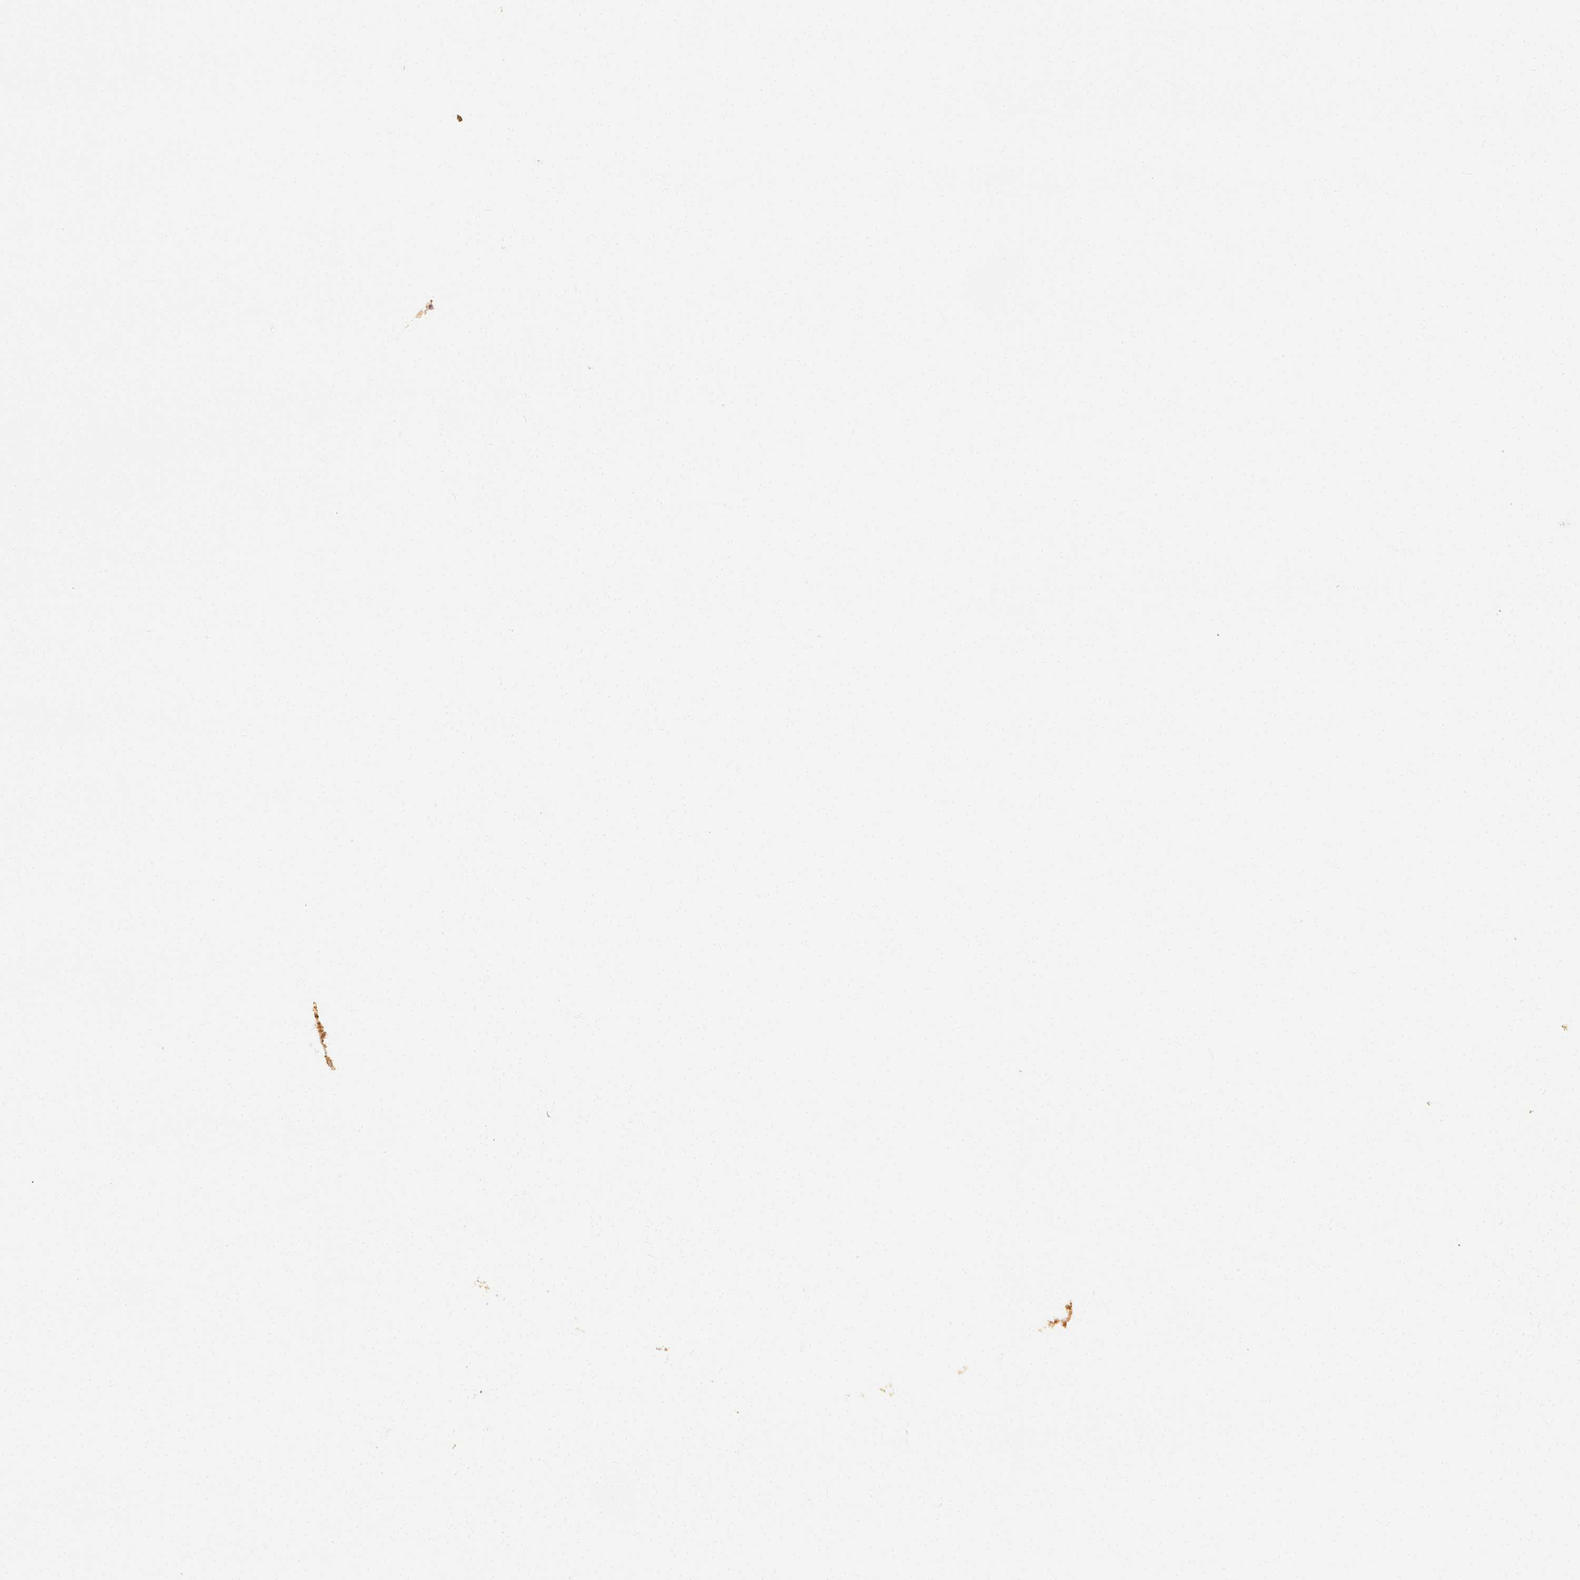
{"staining": {"intensity": "negative", "quantity": "none", "location": "none"}, "tissue": "cerebellum", "cell_type": "Cells in granular layer", "image_type": "normal", "snomed": [{"axis": "morphology", "description": "Normal tissue, NOS"}, {"axis": "topography", "description": "Cerebellum"}], "caption": "Unremarkable cerebellum was stained to show a protein in brown. There is no significant staining in cells in granular layer. (Stains: DAB (3,3'-diaminobenzidine) immunohistochemistry with hematoxylin counter stain, Microscopy: brightfield microscopy at high magnification).", "gene": "ARHGAP26", "patient": {"sex": "female", "age": 54}}